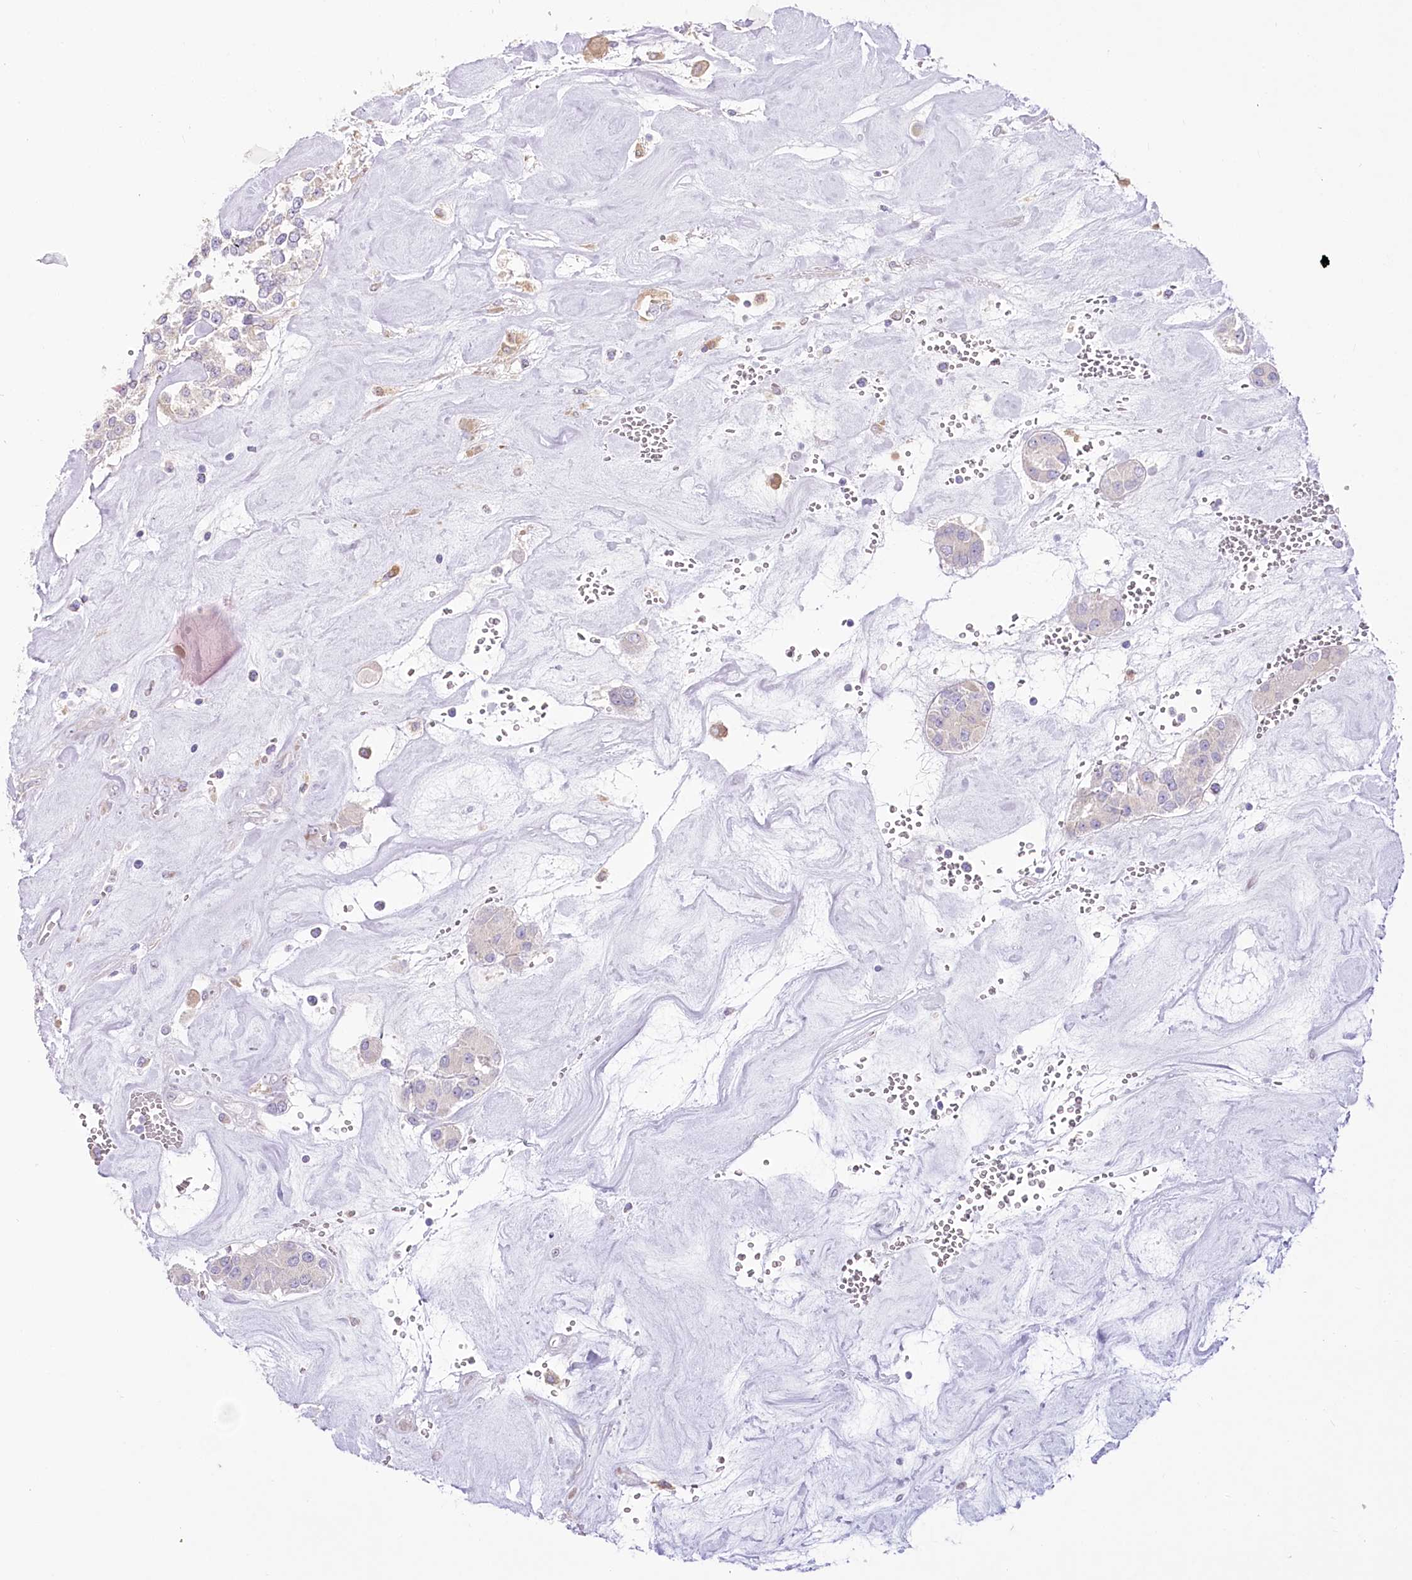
{"staining": {"intensity": "negative", "quantity": "none", "location": "none"}, "tissue": "carcinoid", "cell_type": "Tumor cells", "image_type": "cancer", "snomed": [{"axis": "morphology", "description": "Carcinoid, malignant, NOS"}, {"axis": "topography", "description": "Pancreas"}], "caption": "Tumor cells are negative for brown protein staining in carcinoid (malignant).", "gene": "DPYD", "patient": {"sex": "male", "age": 41}}